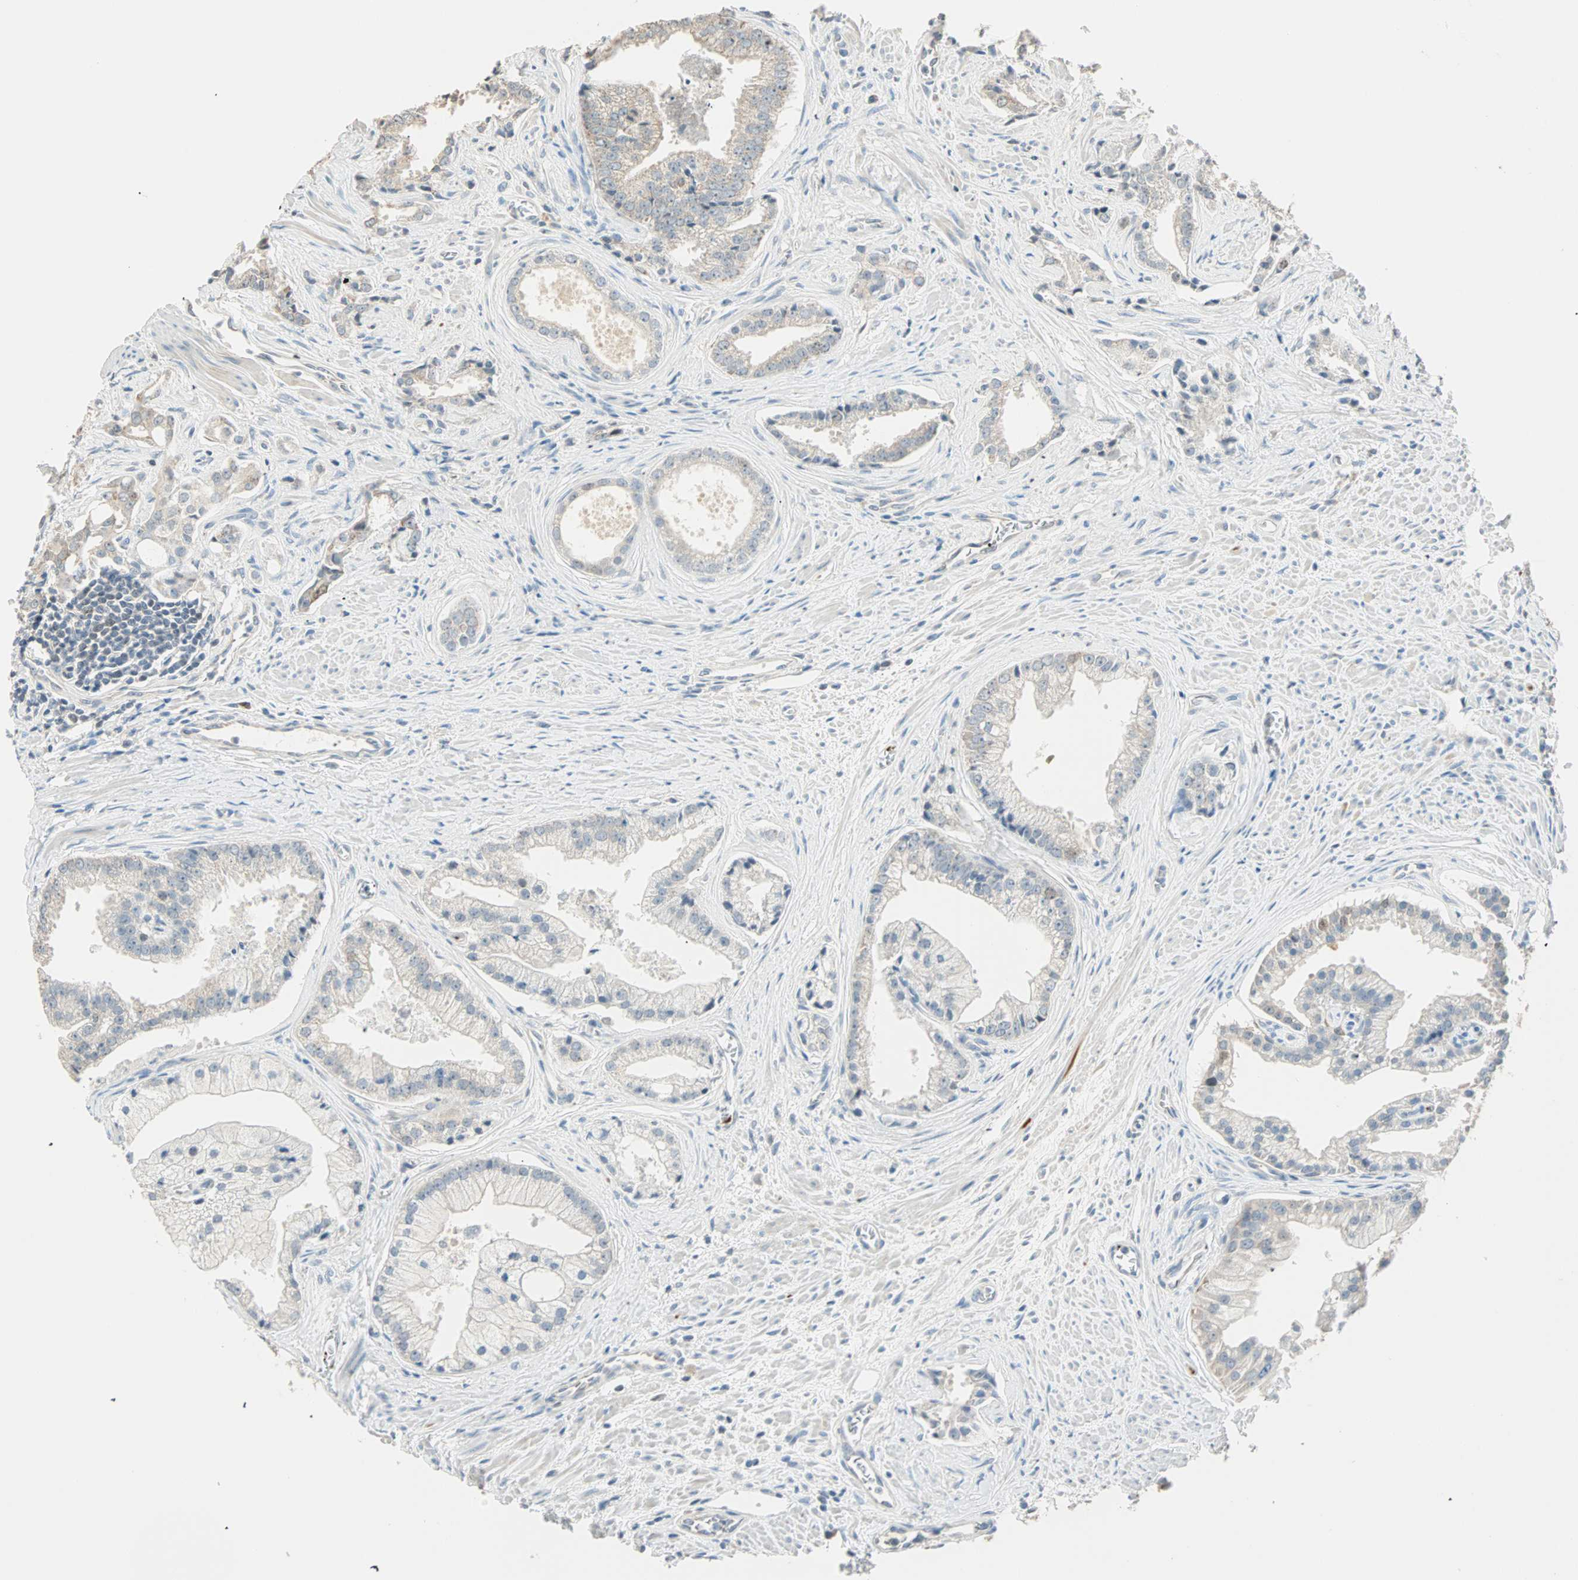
{"staining": {"intensity": "weak", "quantity": "<25%", "location": "cytoplasmic/membranous"}, "tissue": "prostate cancer", "cell_type": "Tumor cells", "image_type": "cancer", "snomed": [{"axis": "morphology", "description": "Adenocarcinoma, High grade"}, {"axis": "topography", "description": "Prostate"}], "caption": "High magnification brightfield microscopy of prostate cancer (high-grade adenocarcinoma) stained with DAB (3,3'-diaminobenzidine) (brown) and counterstained with hematoxylin (blue): tumor cells show no significant expression.", "gene": "RAD18", "patient": {"sex": "male", "age": 67}}